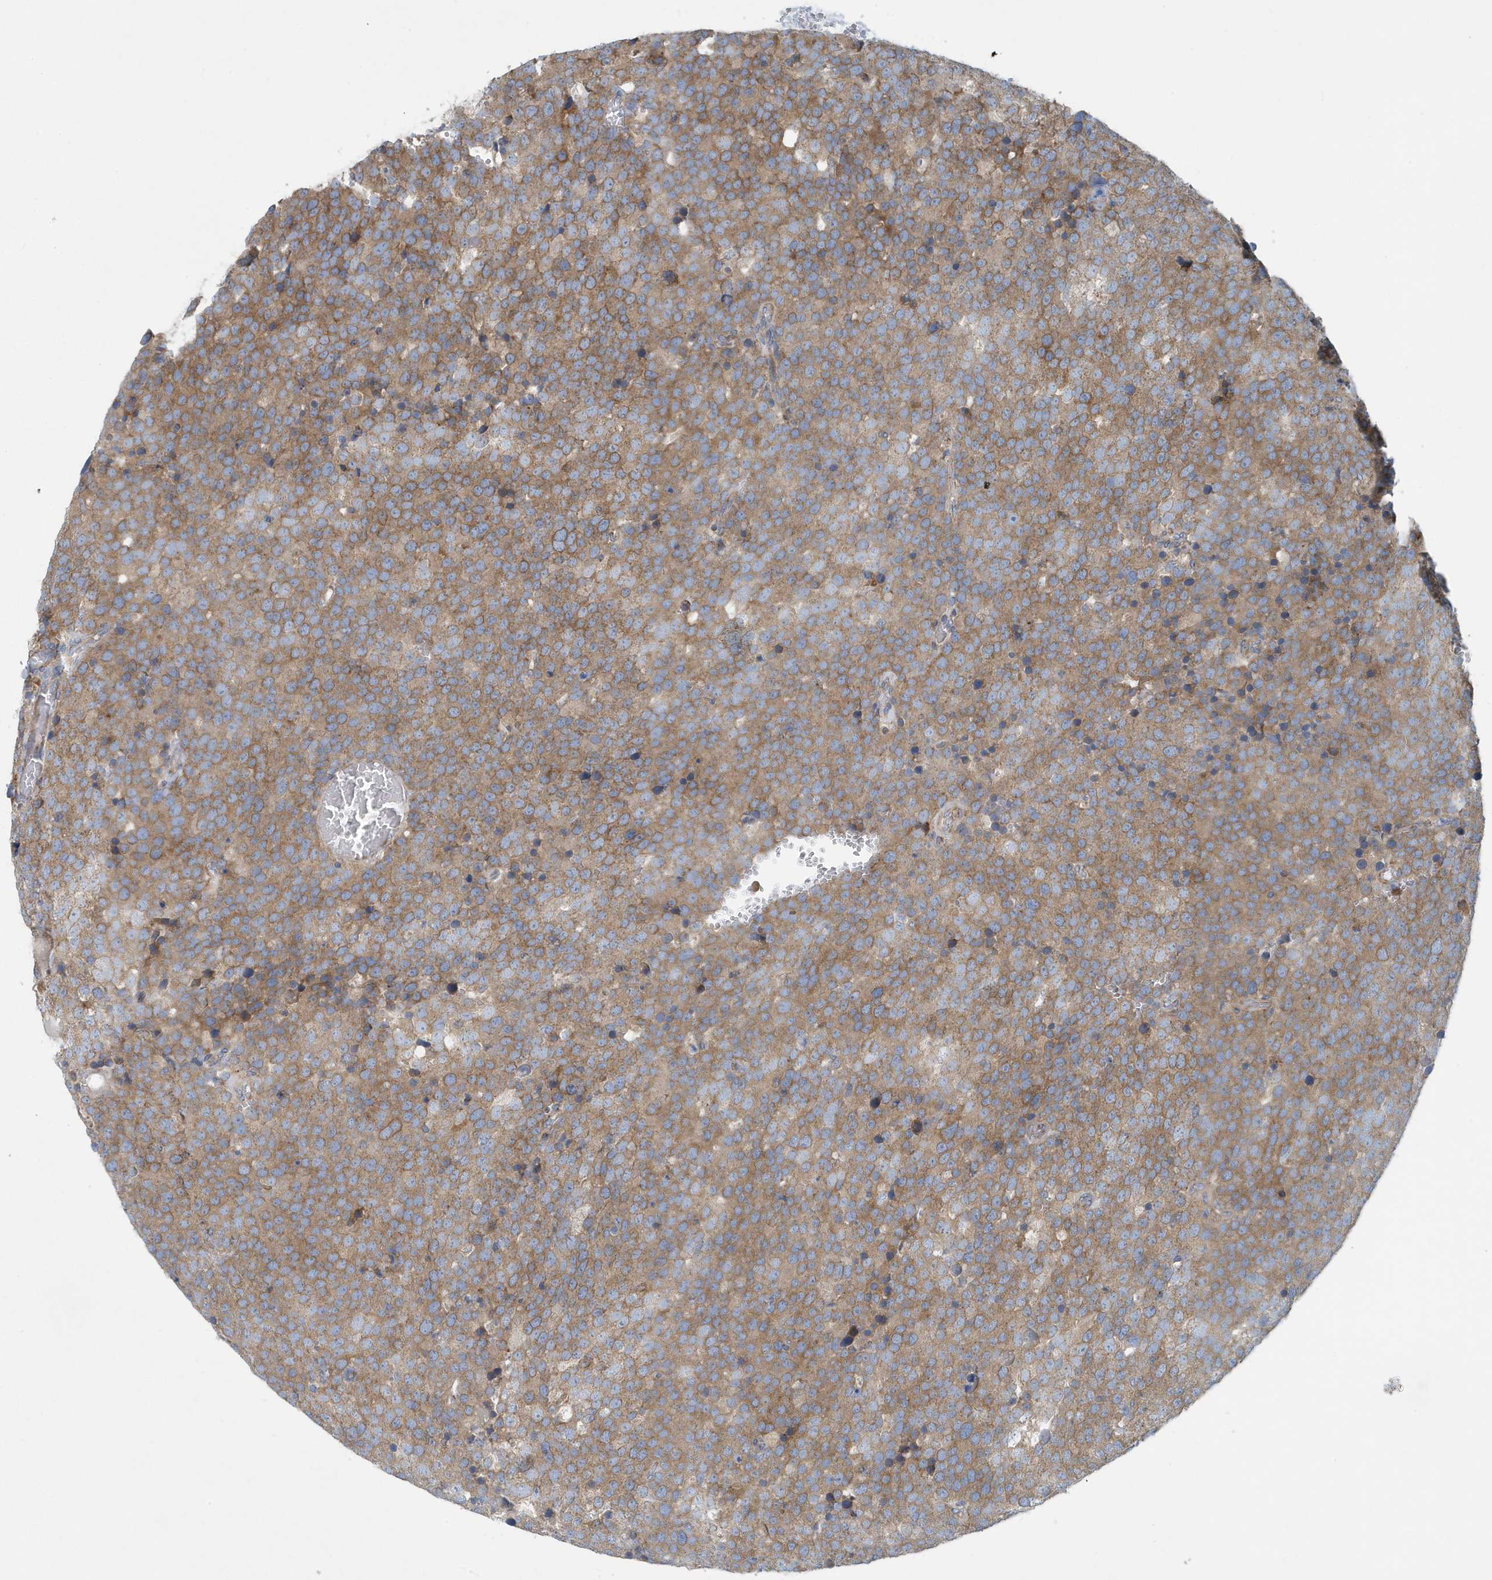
{"staining": {"intensity": "moderate", "quantity": ">75%", "location": "cytoplasmic/membranous"}, "tissue": "testis cancer", "cell_type": "Tumor cells", "image_type": "cancer", "snomed": [{"axis": "morphology", "description": "Seminoma, NOS"}, {"axis": "topography", "description": "Testis"}], "caption": "This image exhibits testis cancer stained with immunohistochemistry to label a protein in brown. The cytoplasmic/membranous of tumor cells show moderate positivity for the protein. Nuclei are counter-stained blue.", "gene": "PPM1M", "patient": {"sex": "male", "age": 71}}